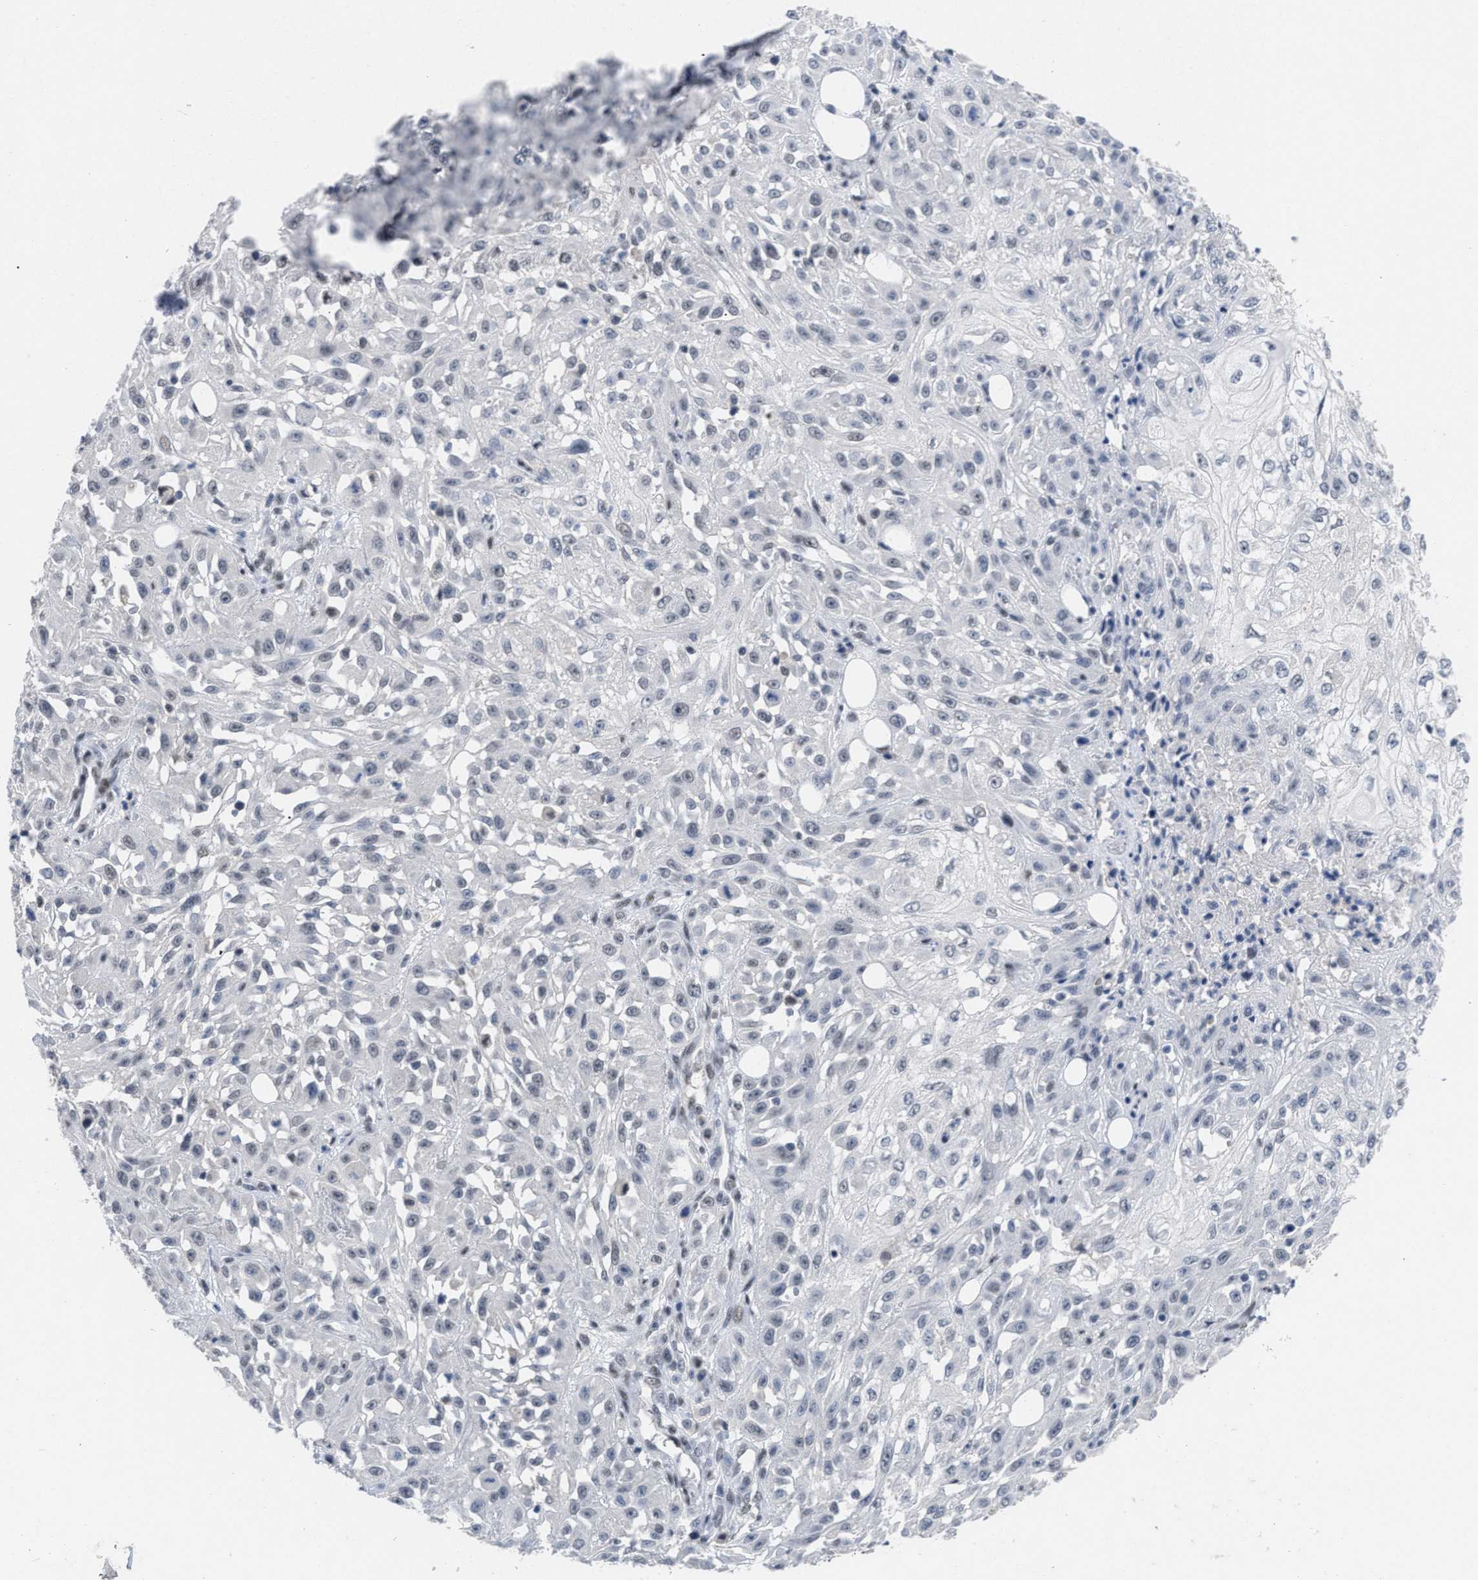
{"staining": {"intensity": "negative", "quantity": "none", "location": "none"}, "tissue": "skin cancer", "cell_type": "Tumor cells", "image_type": "cancer", "snomed": [{"axis": "morphology", "description": "Squamous cell carcinoma, NOS"}, {"axis": "morphology", "description": "Squamous cell carcinoma, metastatic, NOS"}, {"axis": "topography", "description": "Skin"}, {"axis": "topography", "description": "Lymph node"}], "caption": "Histopathology image shows no protein positivity in tumor cells of skin squamous cell carcinoma tissue.", "gene": "GGNBP2", "patient": {"sex": "male", "age": 75}}